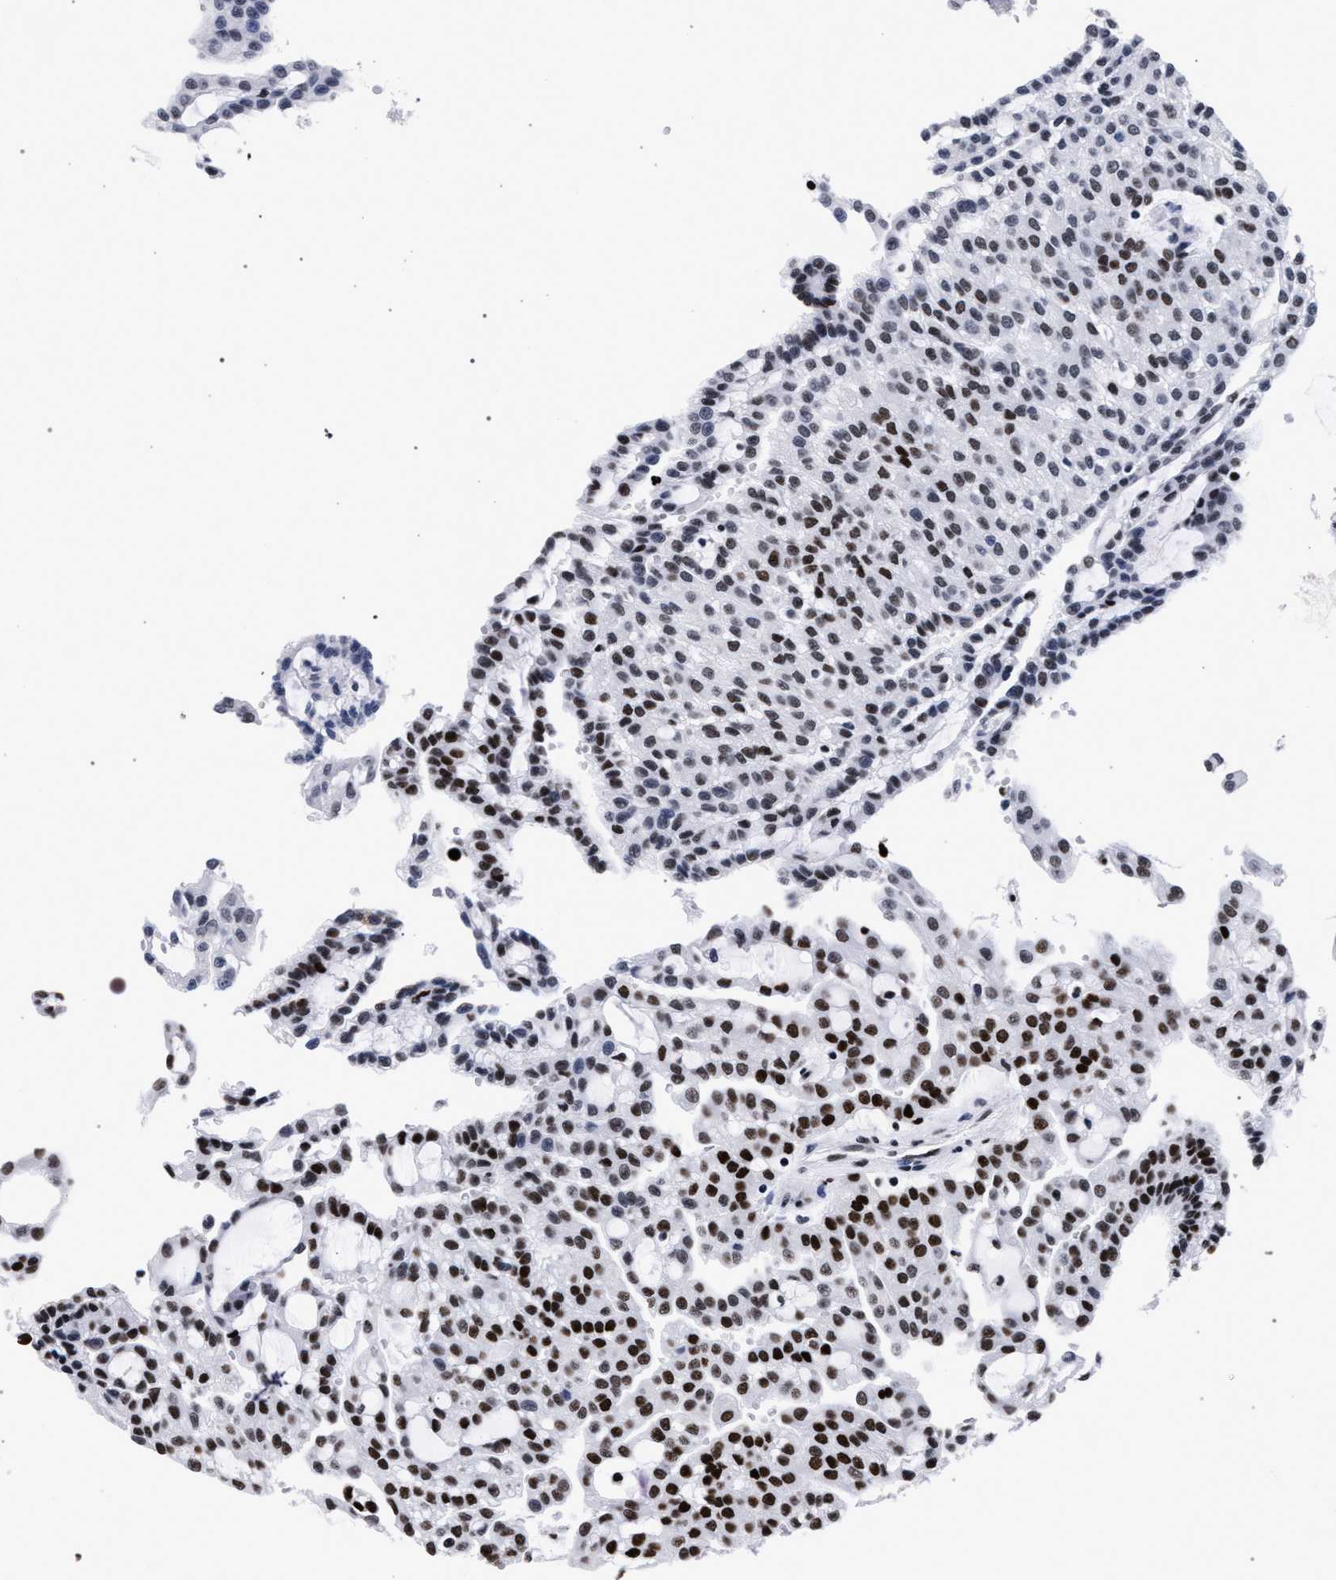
{"staining": {"intensity": "strong", "quantity": "25%-75%", "location": "nuclear"}, "tissue": "renal cancer", "cell_type": "Tumor cells", "image_type": "cancer", "snomed": [{"axis": "morphology", "description": "Adenocarcinoma, NOS"}, {"axis": "topography", "description": "Kidney"}], "caption": "Immunohistochemistry image of renal adenocarcinoma stained for a protein (brown), which shows high levels of strong nuclear positivity in approximately 25%-75% of tumor cells.", "gene": "HNRNPA1", "patient": {"sex": "male", "age": 63}}